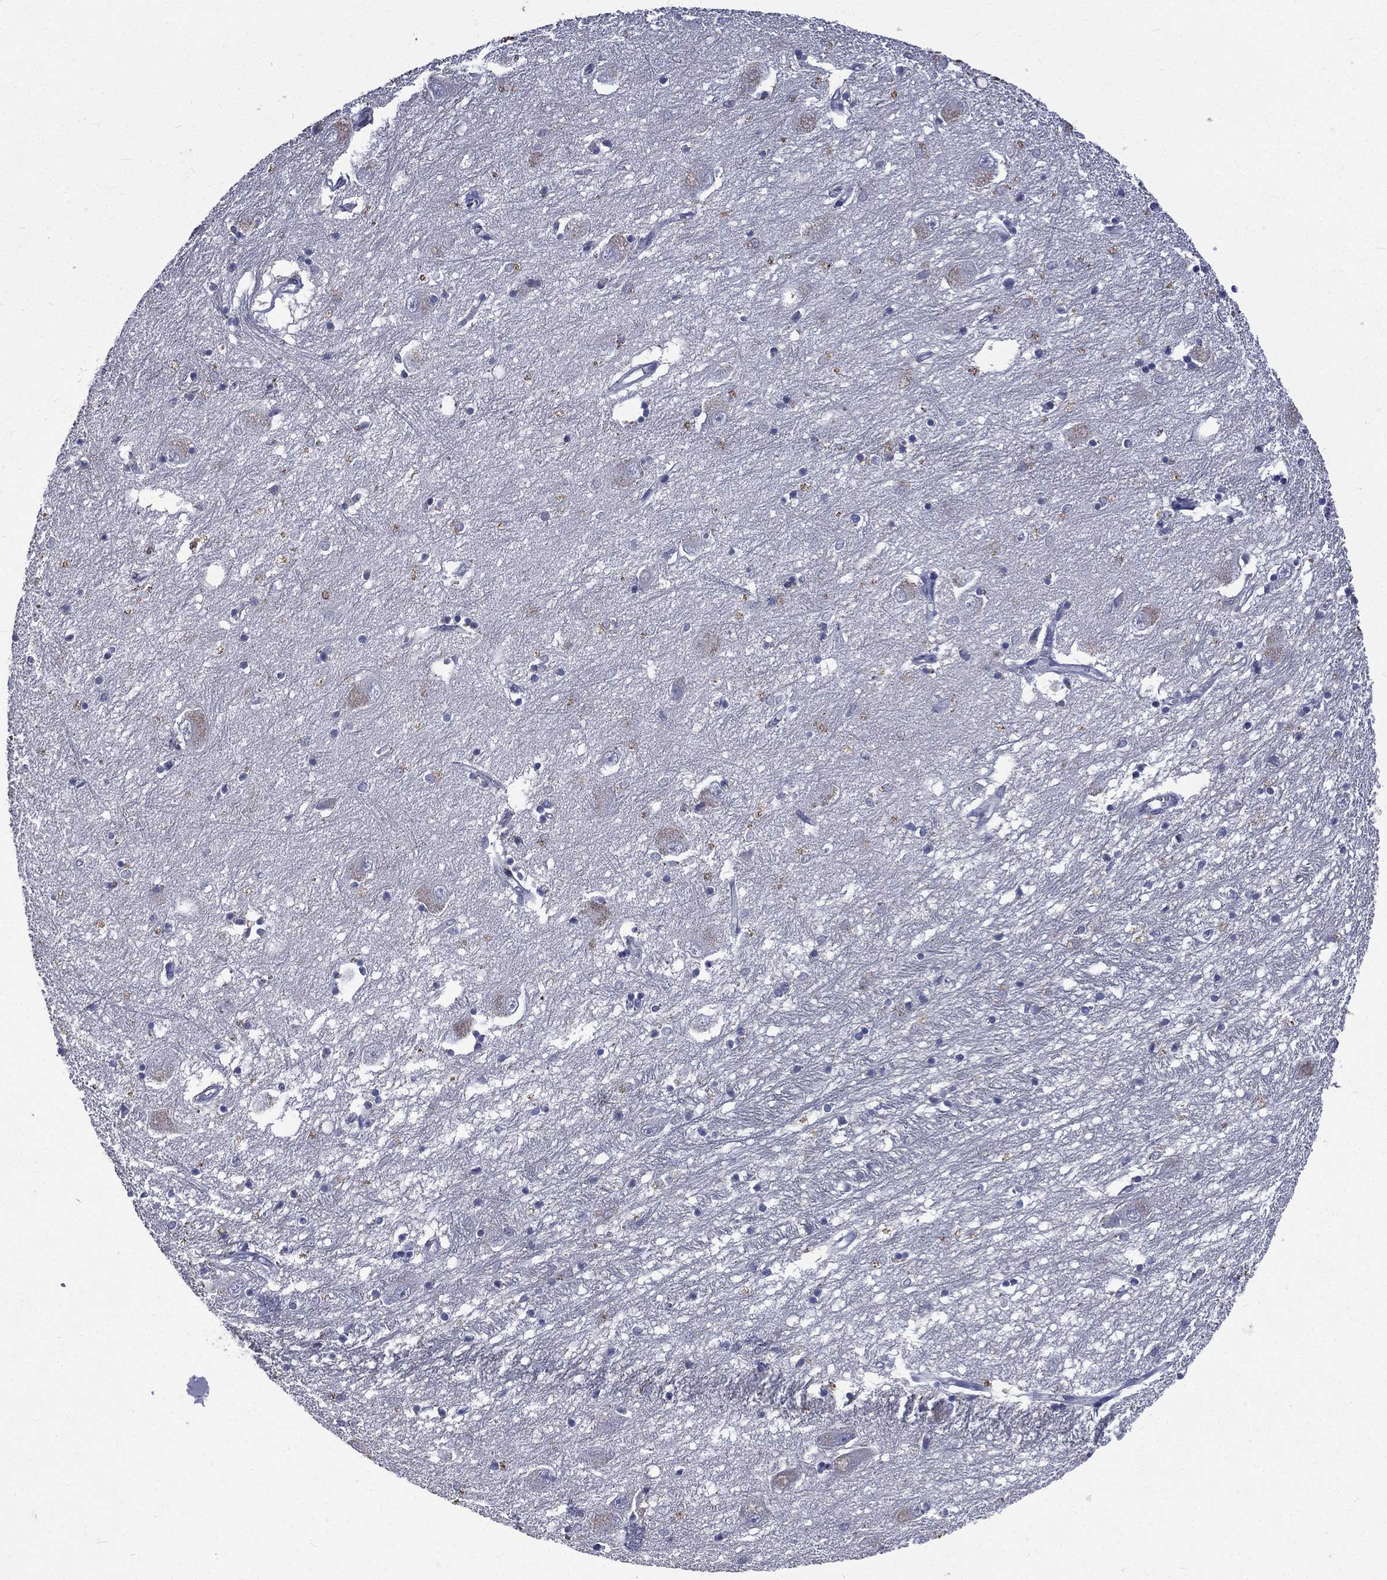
{"staining": {"intensity": "weak", "quantity": "<25%", "location": "cytoplasmic/membranous"}, "tissue": "caudate", "cell_type": "Glial cells", "image_type": "normal", "snomed": [{"axis": "morphology", "description": "Normal tissue, NOS"}, {"axis": "topography", "description": "Lateral ventricle wall"}], "caption": "DAB (3,3'-diaminobenzidine) immunohistochemical staining of normal caudate demonstrates no significant positivity in glial cells.", "gene": "CA12", "patient": {"sex": "male", "age": 54}}